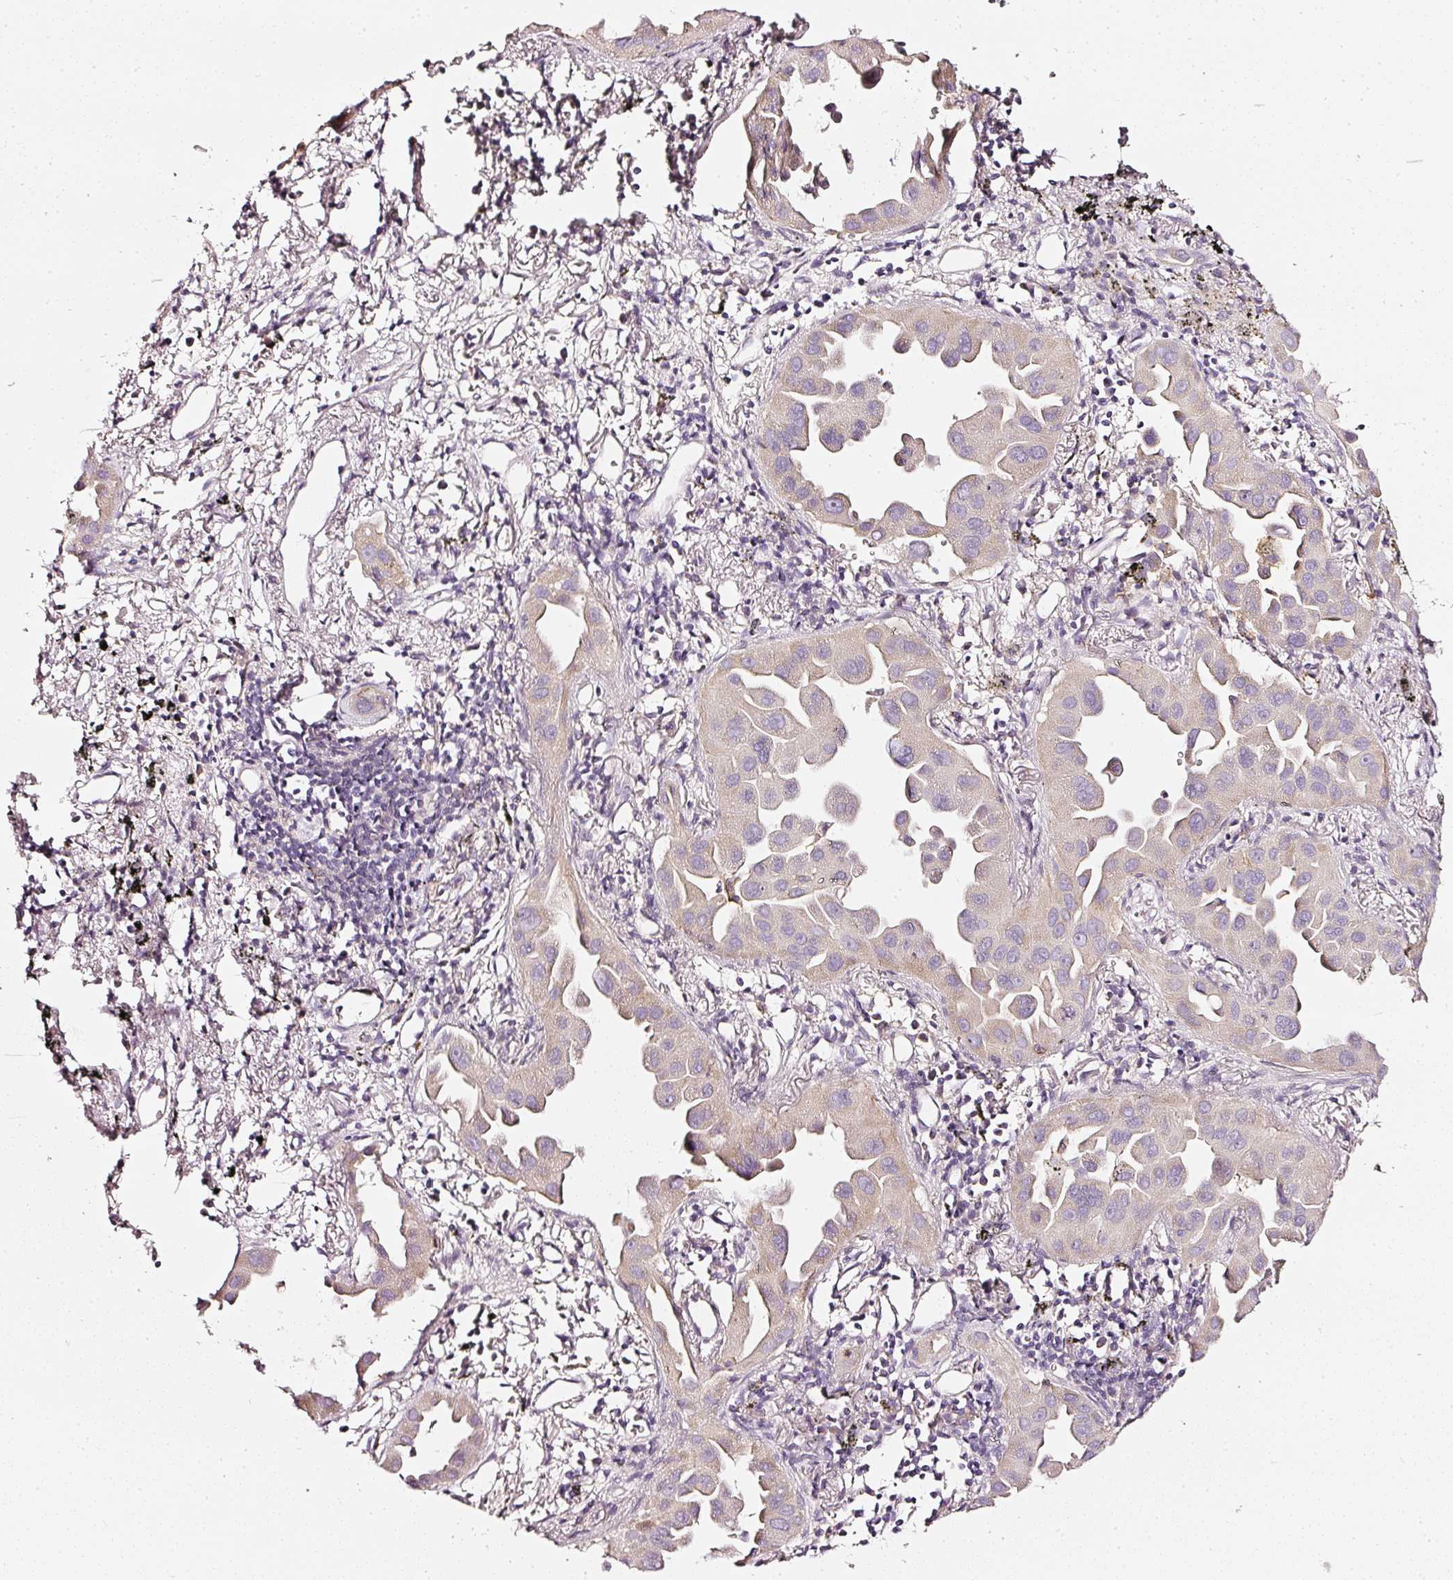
{"staining": {"intensity": "weak", "quantity": "25%-75%", "location": "cytoplasmic/membranous"}, "tissue": "lung cancer", "cell_type": "Tumor cells", "image_type": "cancer", "snomed": [{"axis": "morphology", "description": "Adenocarcinoma, NOS"}, {"axis": "topography", "description": "Lung"}], "caption": "Lung cancer (adenocarcinoma) was stained to show a protein in brown. There is low levels of weak cytoplasmic/membranous positivity in approximately 25%-75% of tumor cells.", "gene": "CNP", "patient": {"sex": "male", "age": 68}}